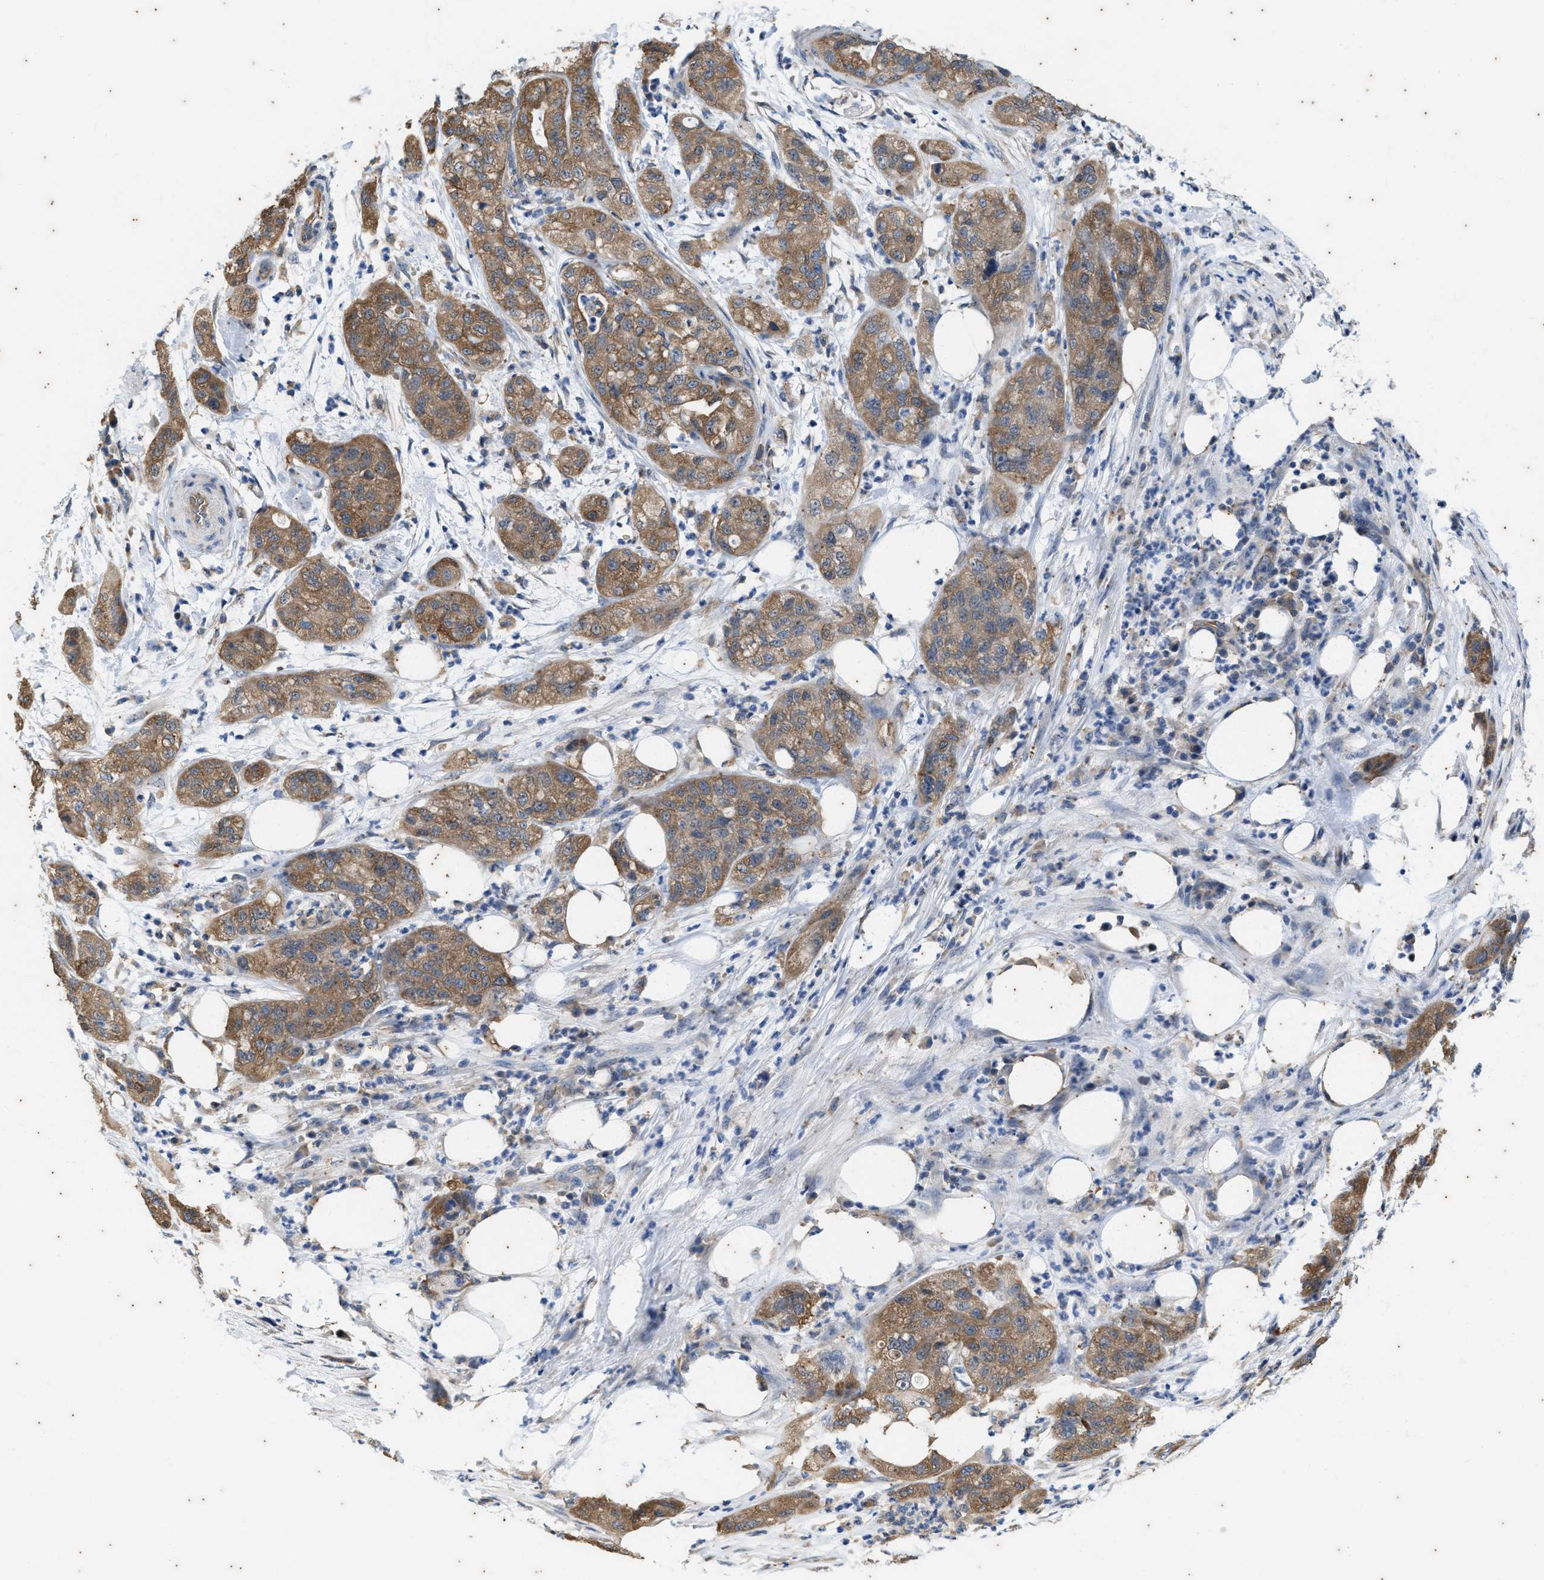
{"staining": {"intensity": "moderate", "quantity": ">75%", "location": "cytoplasmic/membranous"}, "tissue": "pancreatic cancer", "cell_type": "Tumor cells", "image_type": "cancer", "snomed": [{"axis": "morphology", "description": "Adenocarcinoma, NOS"}, {"axis": "topography", "description": "Pancreas"}], "caption": "IHC histopathology image of neoplastic tissue: human pancreatic cancer stained using immunohistochemistry (IHC) displays medium levels of moderate protein expression localized specifically in the cytoplasmic/membranous of tumor cells, appearing as a cytoplasmic/membranous brown color.", "gene": "COX19", "patient": {"sex": "female", "age": 78}}